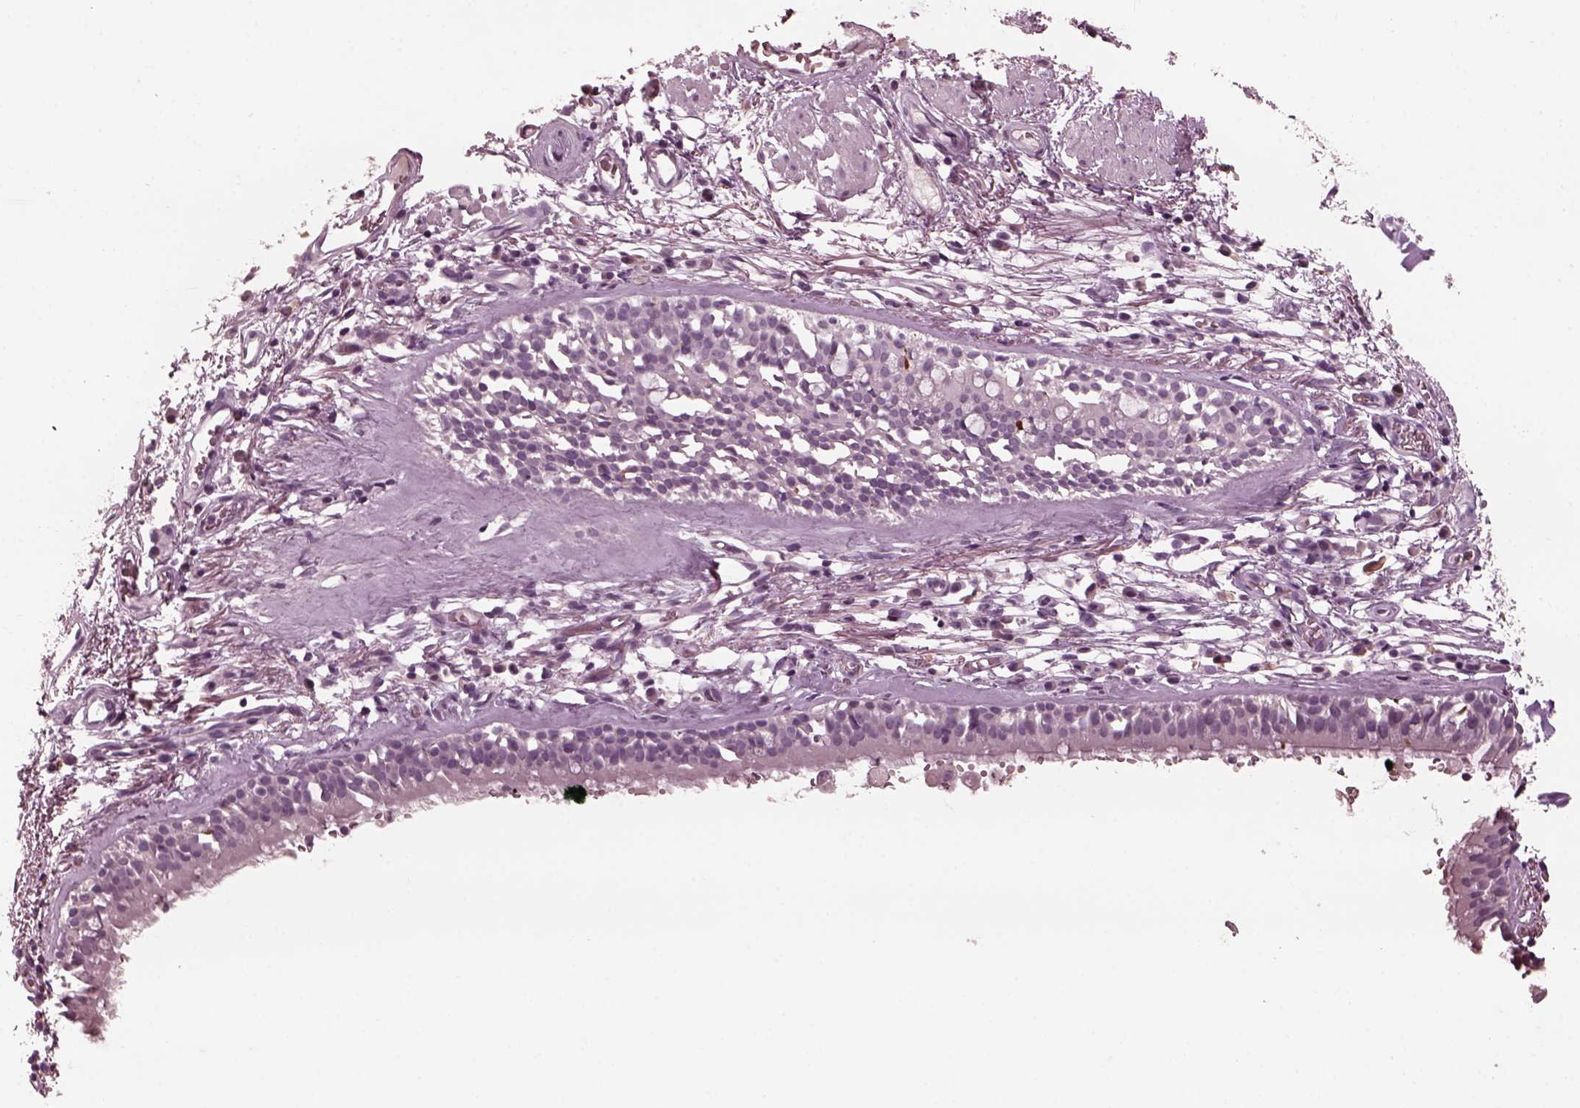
{"staining": {"intensity": "negative", "quantity": "none", "location": "none"}, "tissue": "adipose tissue", "cell_type": "Adipocytes", "image_type": "normal", "snomed": [{"axis": "morphology", "description": "Normal tissue, NOS"}, {"axis": "topography", "description": "Cartilage tissue"}, {"axis": "topography", "description": "Bronchus"}], "caption": "IHC histopathology image of benign adipose tissue: adipose tissue stained with DAB exhibits no significant protein positivity in adipocytes.", "gene": "CGA", "patient": {"sex": "male", "age": 58}}